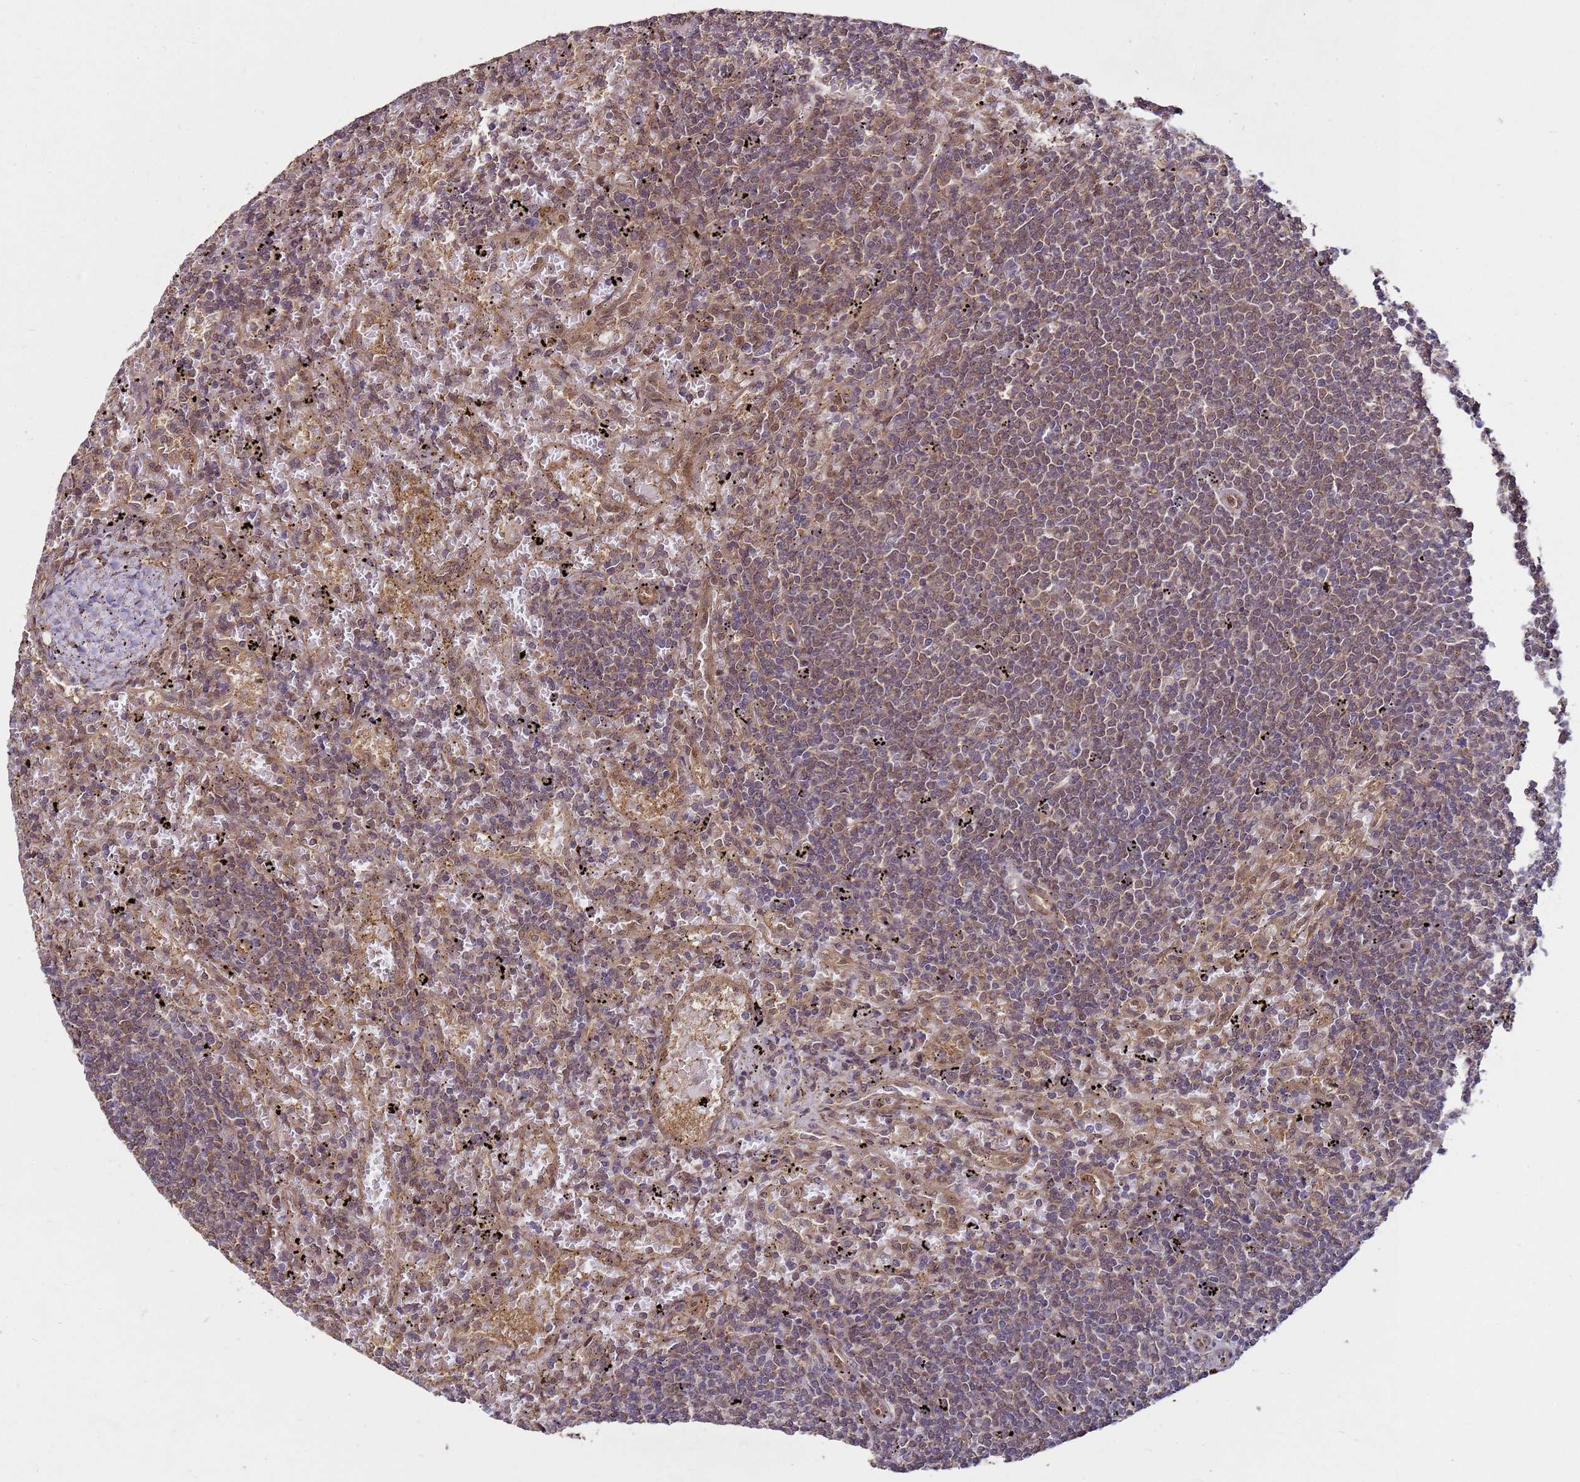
{"staining": {"intensity": "weak", "quantity": "<25%", "location": "cytoplasmic/membranous"}, "tissue": "lymphoma", "cell_type": "Tumor cells", "image_type": "cancer", "snomed": [{"axis": "morphology", "description": "Malignant lymphoma, non-Hodgkin's type, Low grade"}, {"axis": "topography", "description": "Spleen"}], "caption": "This is an IHC photomicrograph of human lymphoma. There is no positivity in tumor cells.", "gene": "CRBN", "patient": {"sex": "male", "age": 76}}